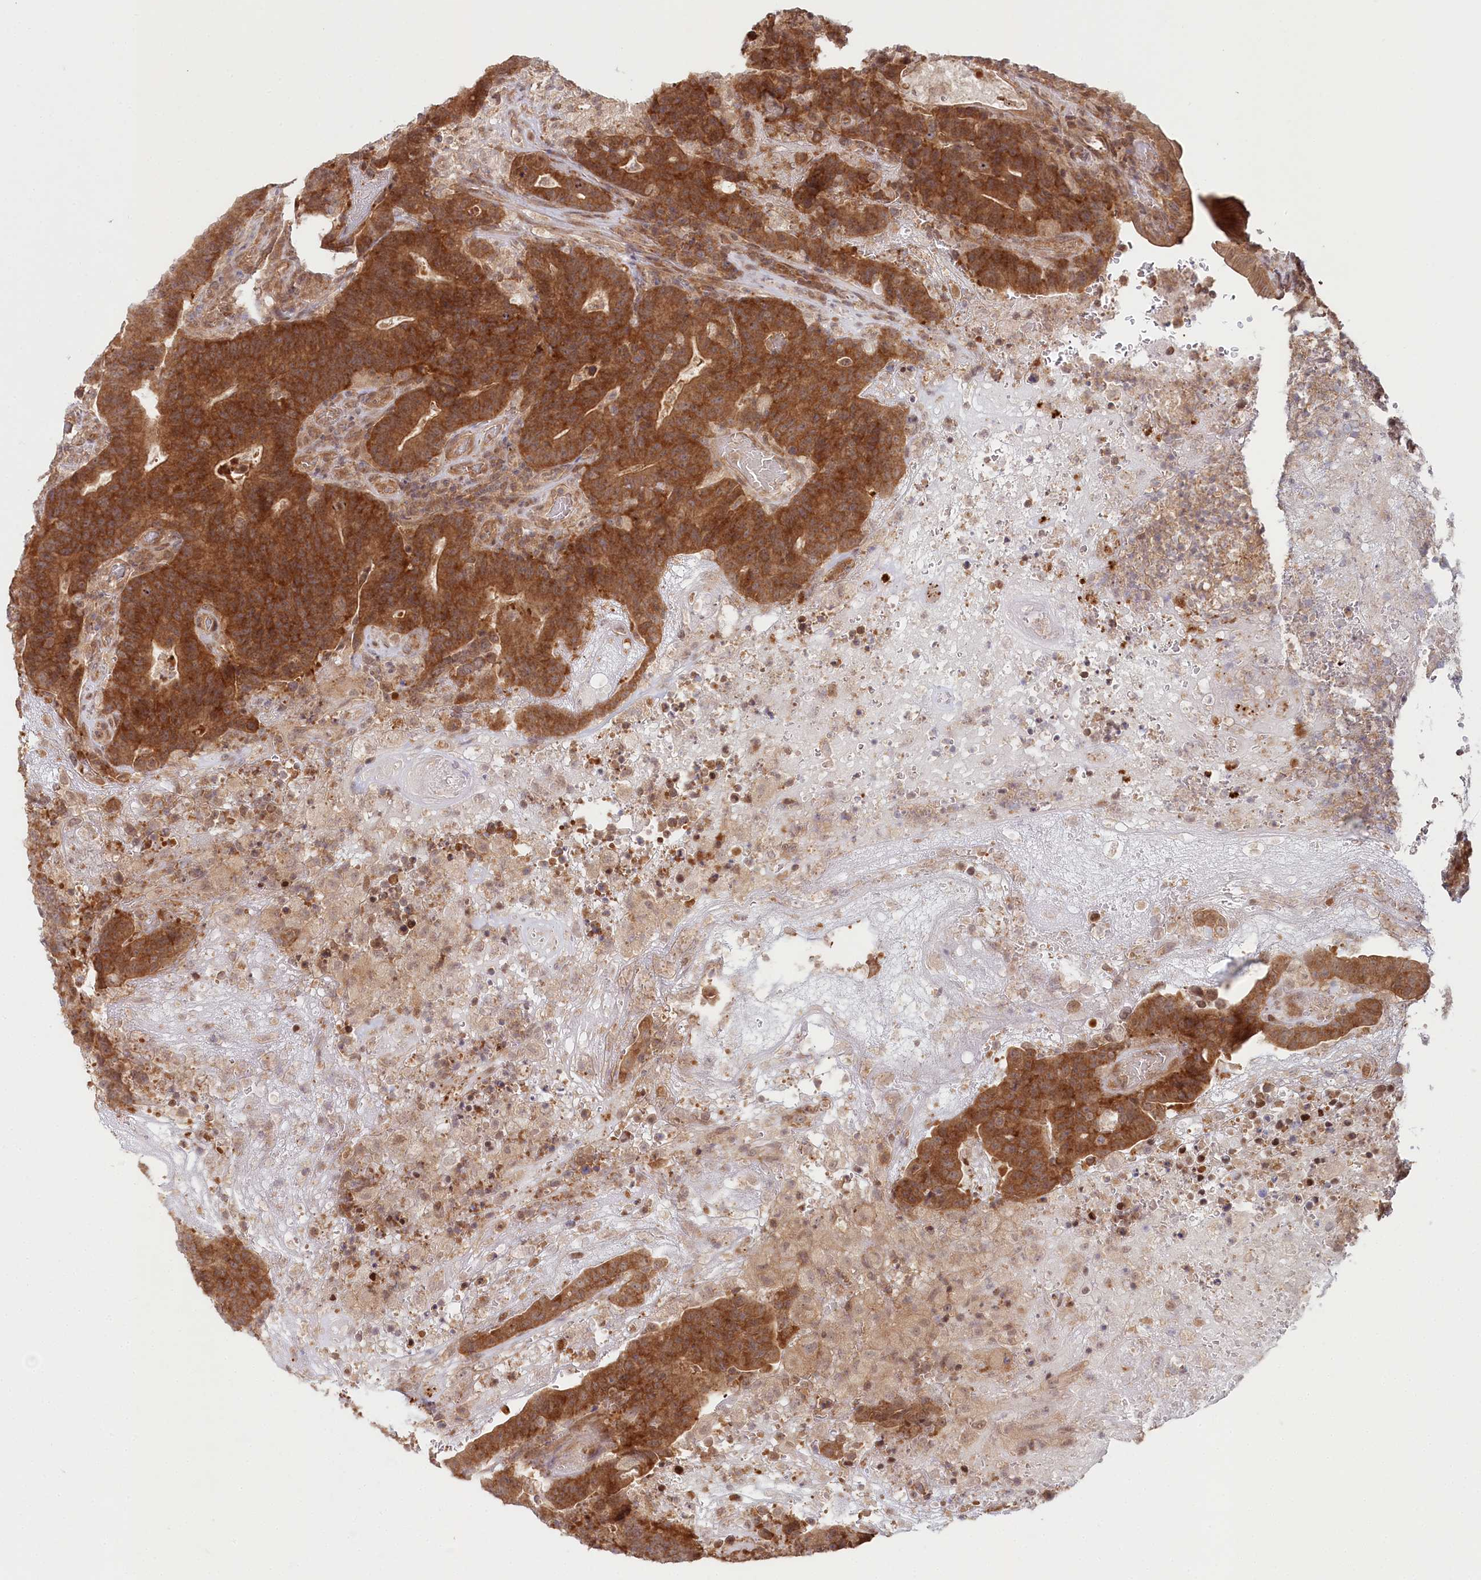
{"staining": {"intensity": "strong", "quantity": ">75%", "location": "cytoplasmic/membranous,nuclear"}, "tissue": "colorectal cancer", "cell_type": "Tumor cells", "image_type": "cancer", "snomed": [{"axis": "morphology", "description": "Normal tissue, NOS"}, {"axis": "morphology", "description": "Adenocarcinoma, NOS"}, {"axis": "topography", "description": "Colon"}], "caption": "Colorectal cancer tissue exhibits strong cytoplasmic/membranous and nuclear staining in approximately >75% of tumor cells, visualized by immunohistochemistry. (IHC, brightfield microscopy, high magnification).", "gene": "CCDC65", "patient": {"sex": "female", "age": 75}}